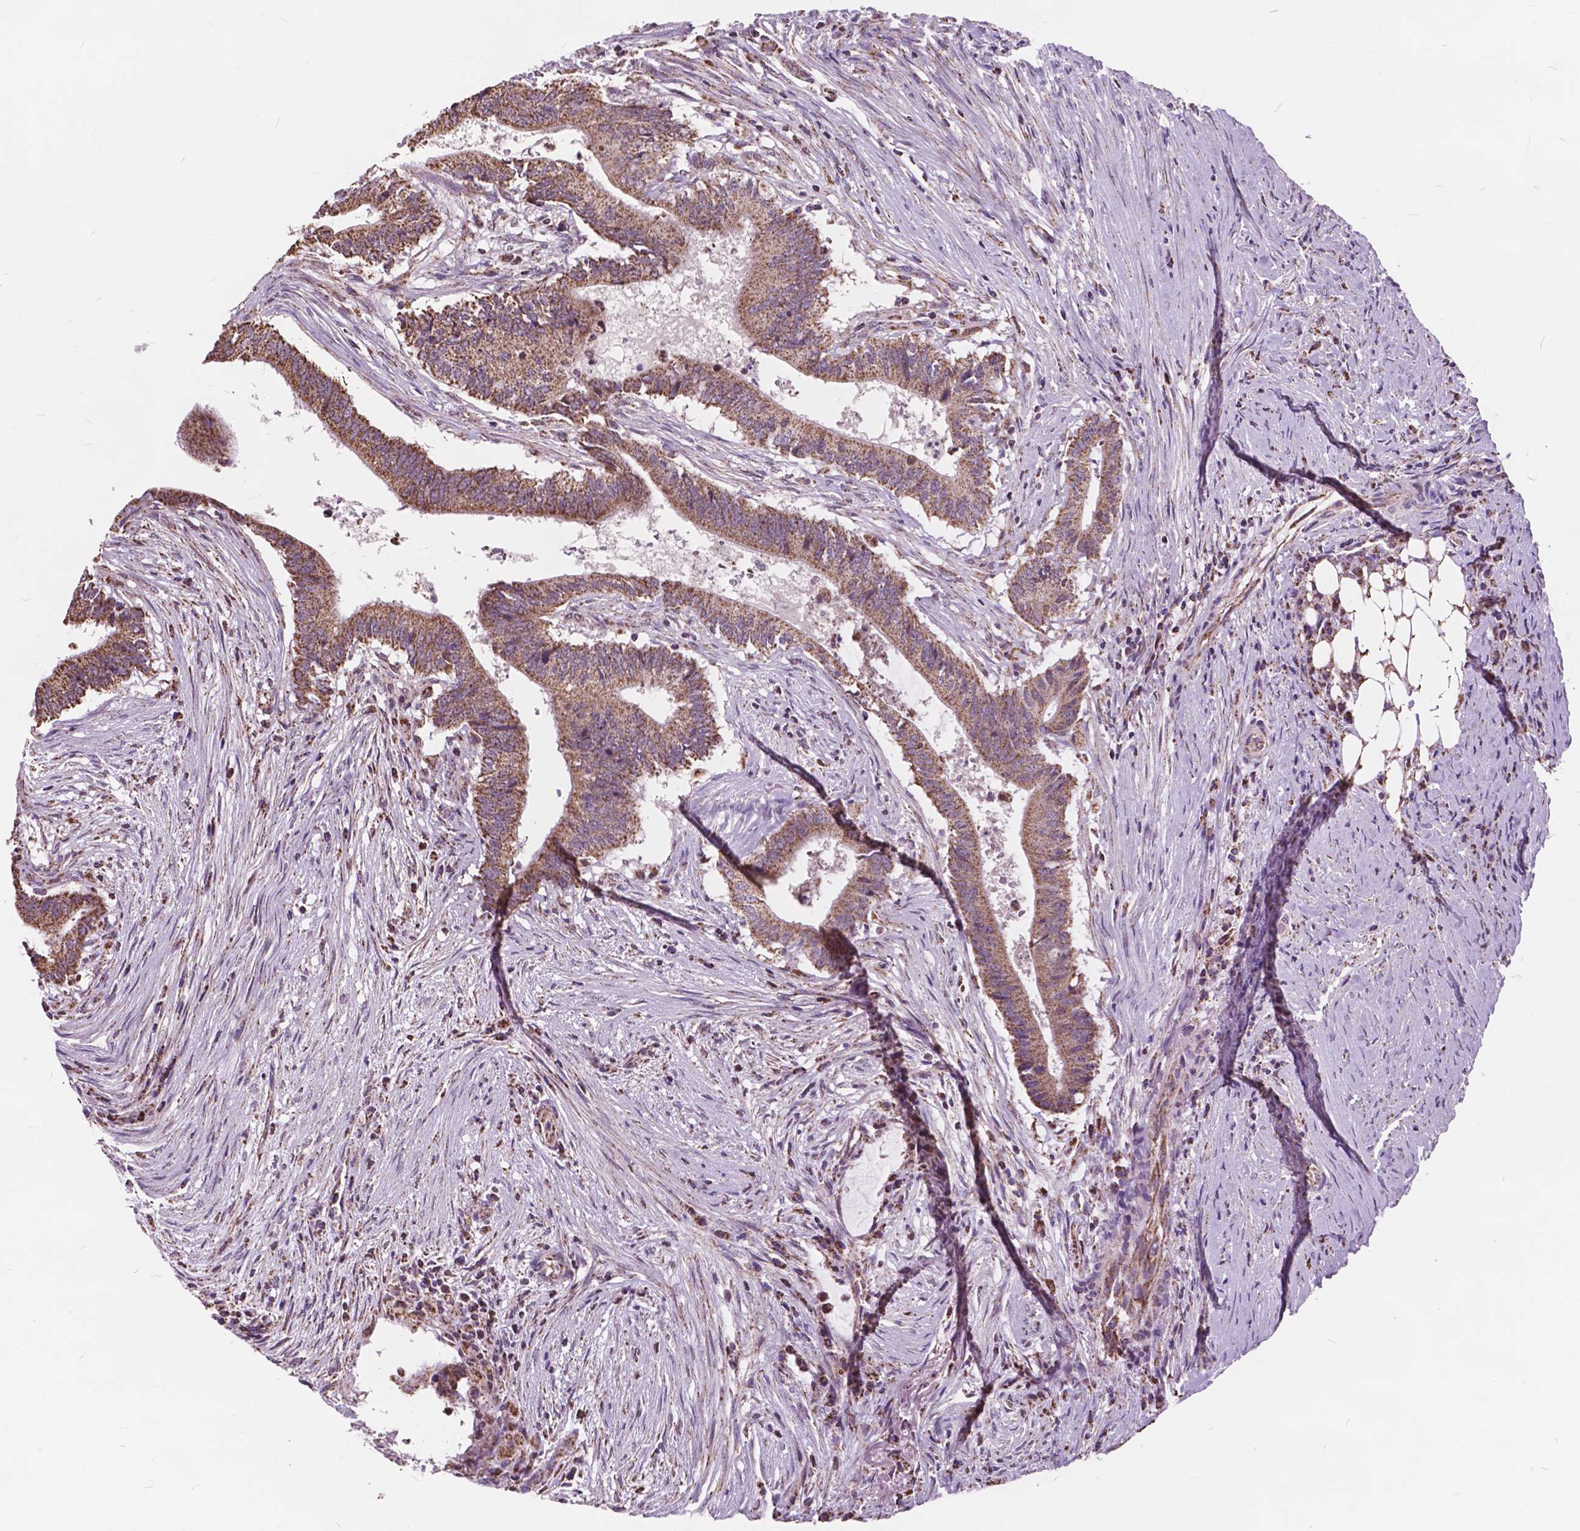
{"staining": {"intensity": "moderate", "quantity": ">75%", "location": "cytoplasmic/membranous"}, "tissue": "colorectal cancer", "cell_type": "Tumor cells", "image_type": "cancer", "snomed": [{"axis": "morphology", "description": "Adenocarcinoma, NOS"}, {"axis": "topography", "description": "Colon"}], "caption": "Tumor cells display medium levels of moderate cytoplasmic/membranous positivity in approximately >75% of cells in human colorectal cancer. The staining is performed using DAB brown chromogen to label protein expression. The nuclei are counter-stained blue using hematoxylin.", "gene": "SCOC", "patient": {"sex": "female", "age": 43}}